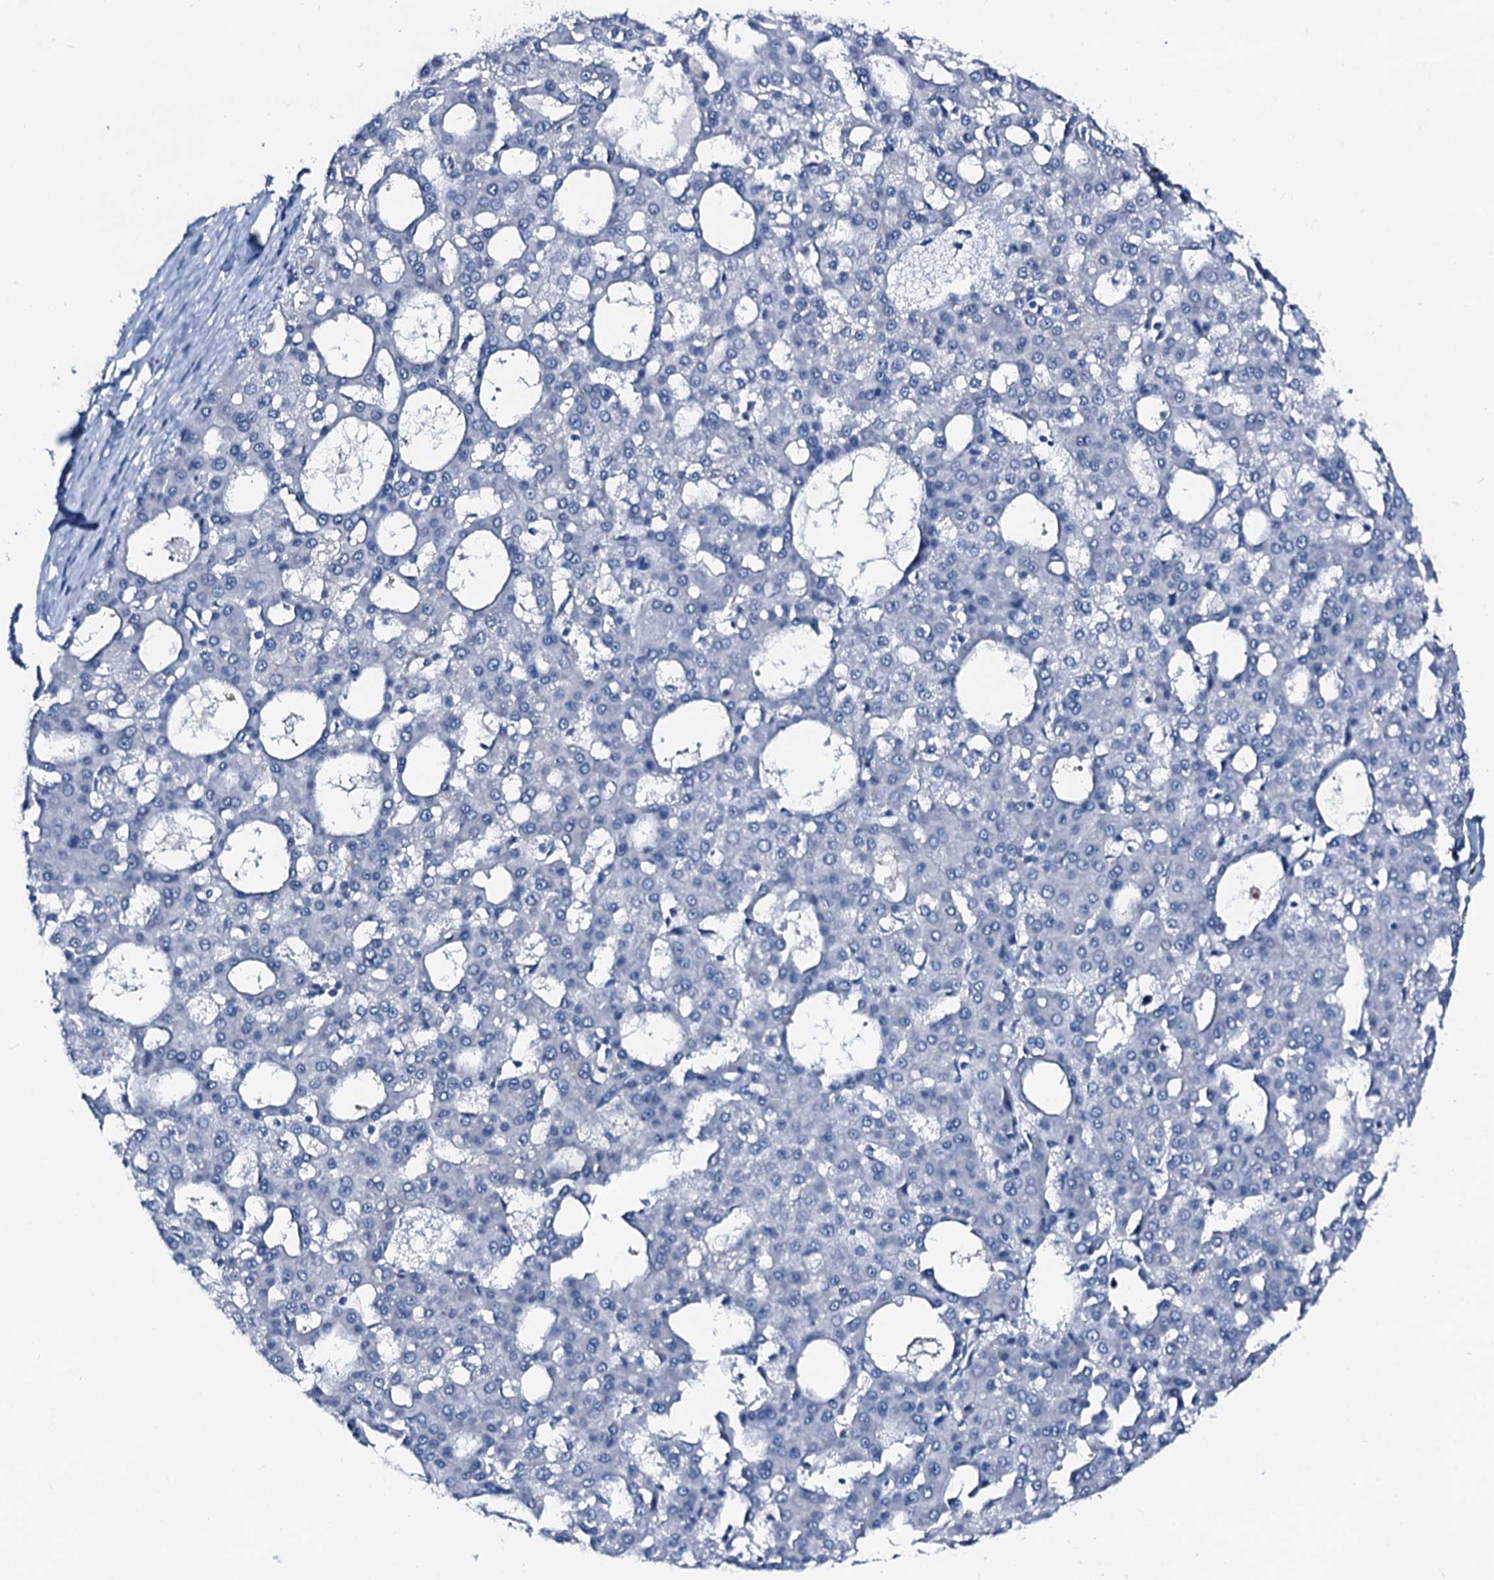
{"staining": {"intensity": "negative", "quantity": "none", "location": "none"}, "tissue": "liver cancer", "cell_type": "Tumor cells", "image_type": "cancer", "snomed": [{"axis": "morphology", "description": "Carcinoma, Hepatocellular, NOS"}, {"axis": "topography", "description": "Liver"}], "caption": "Immunohistochemistry (IHC) image of neoplastic tissue: hepatocellular carcinoma (liver) stained with DAB exhibits no significant protein positivity in tumor cells. (Stains: DAB (3,3'-diaminobenzidine) immunohistochemistry (IHC) with hematoxylin counter stain, Microscopy: brightfield microscopy at high magnification).", "gene": "TRAFD1", "patient": {"sex": "male", "age": 47}}